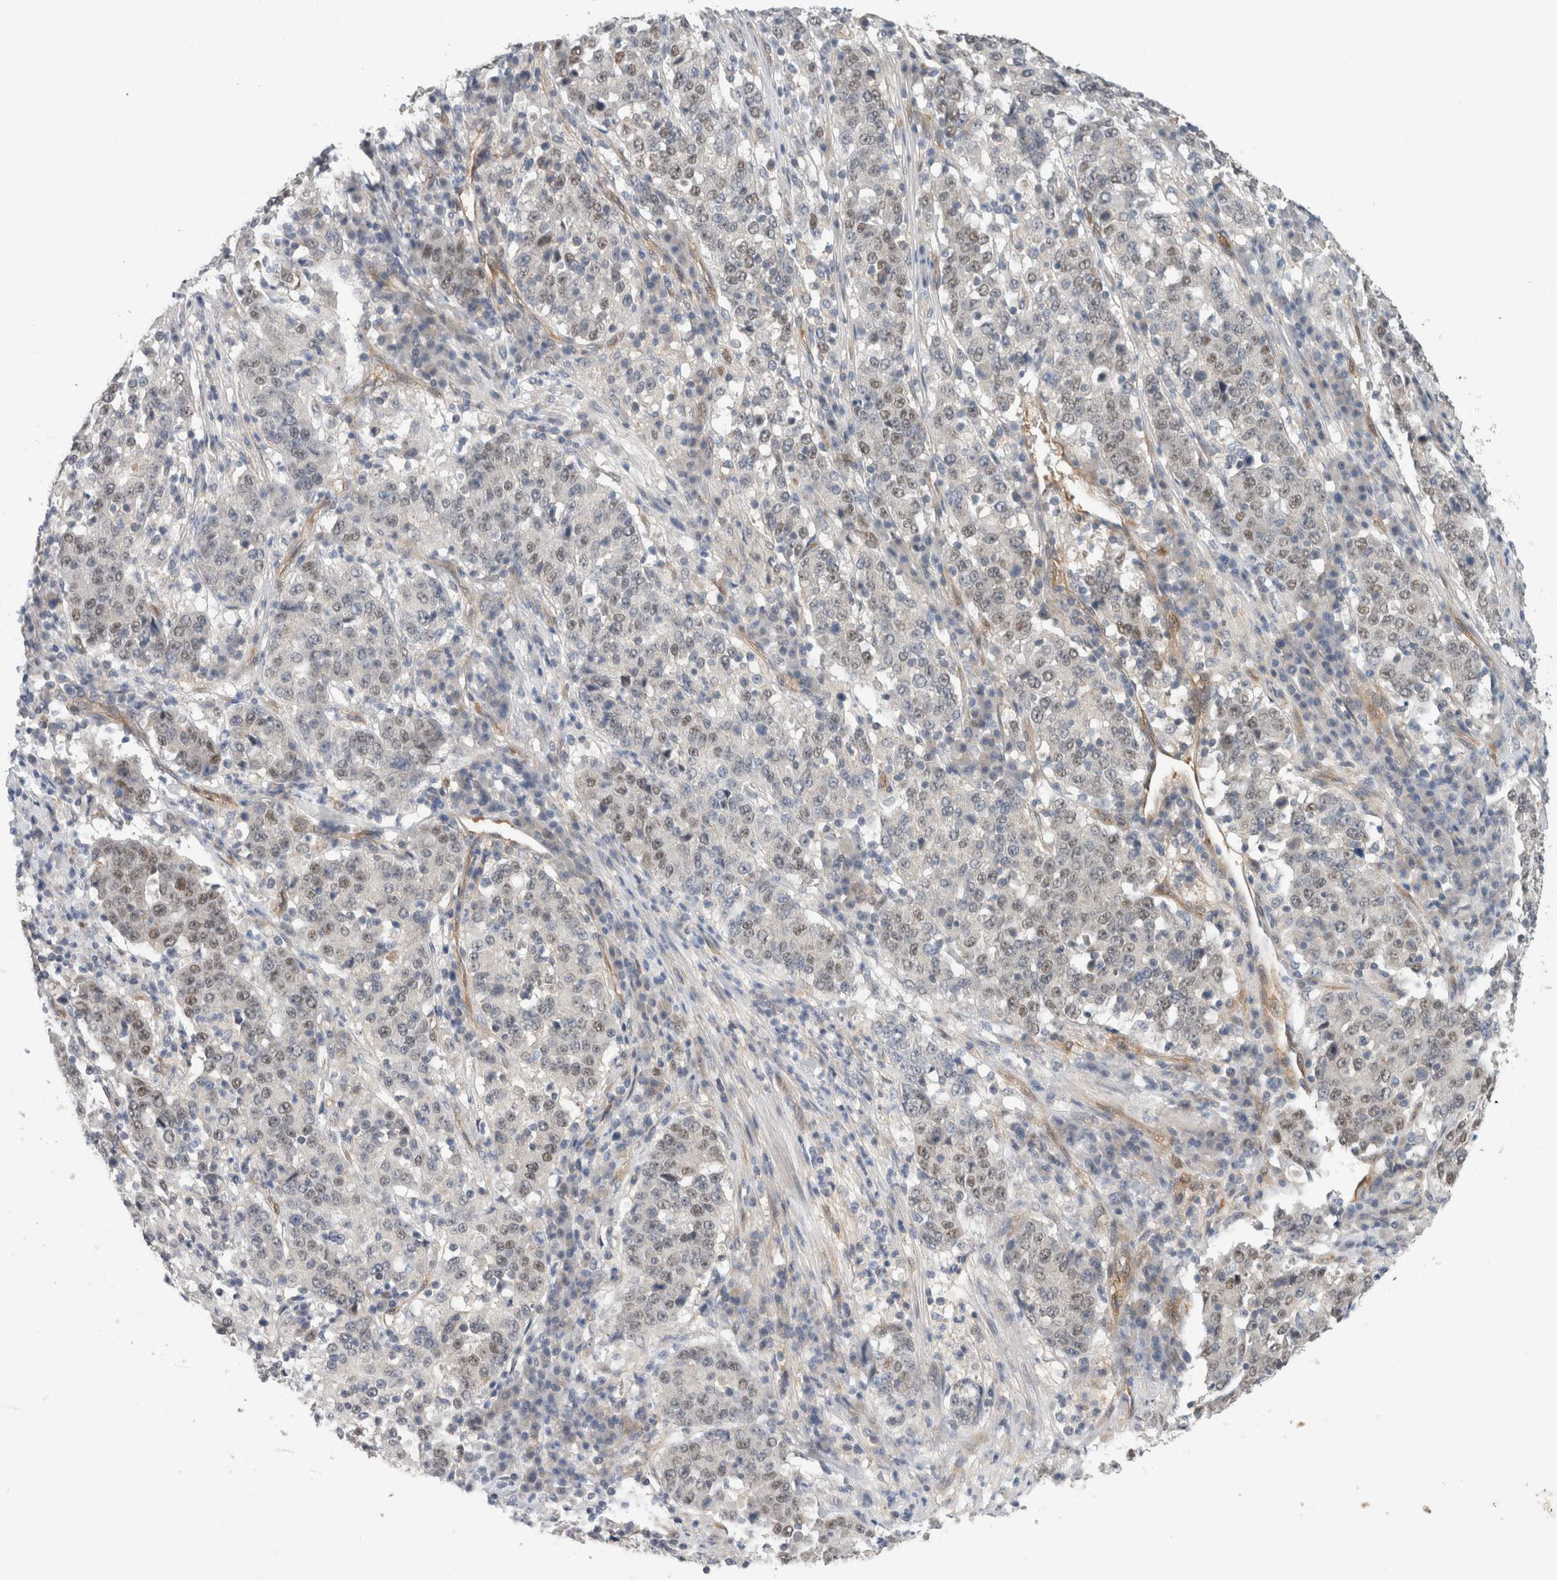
{"staining": {"intensity": "weak", "quantity": "<25%", "location": "nuclear"}, "tissue": "stomach cancer", "cell_type": "Tumor cells", "image_type": "cancer", "snomed": [{"axis": "morphology", "description": "Adenocarcinoma, NOS"}, {"axis": "topography", "description": "Stomach"}], "caption": "IHC photomicrograph of neoplastic tissue: human stomach cancer stained with DAB (3,3'-diaminobenzidine) demonstrates no significant protein staining in tumor cells. The staining is performed using DAB (3,3'-diaminobenzidine) brown chromogen with nuclei counter-stained in using hematoxylin.", "gene": "EIF4G3", "patient": {"sex": "male", "age": 59}}